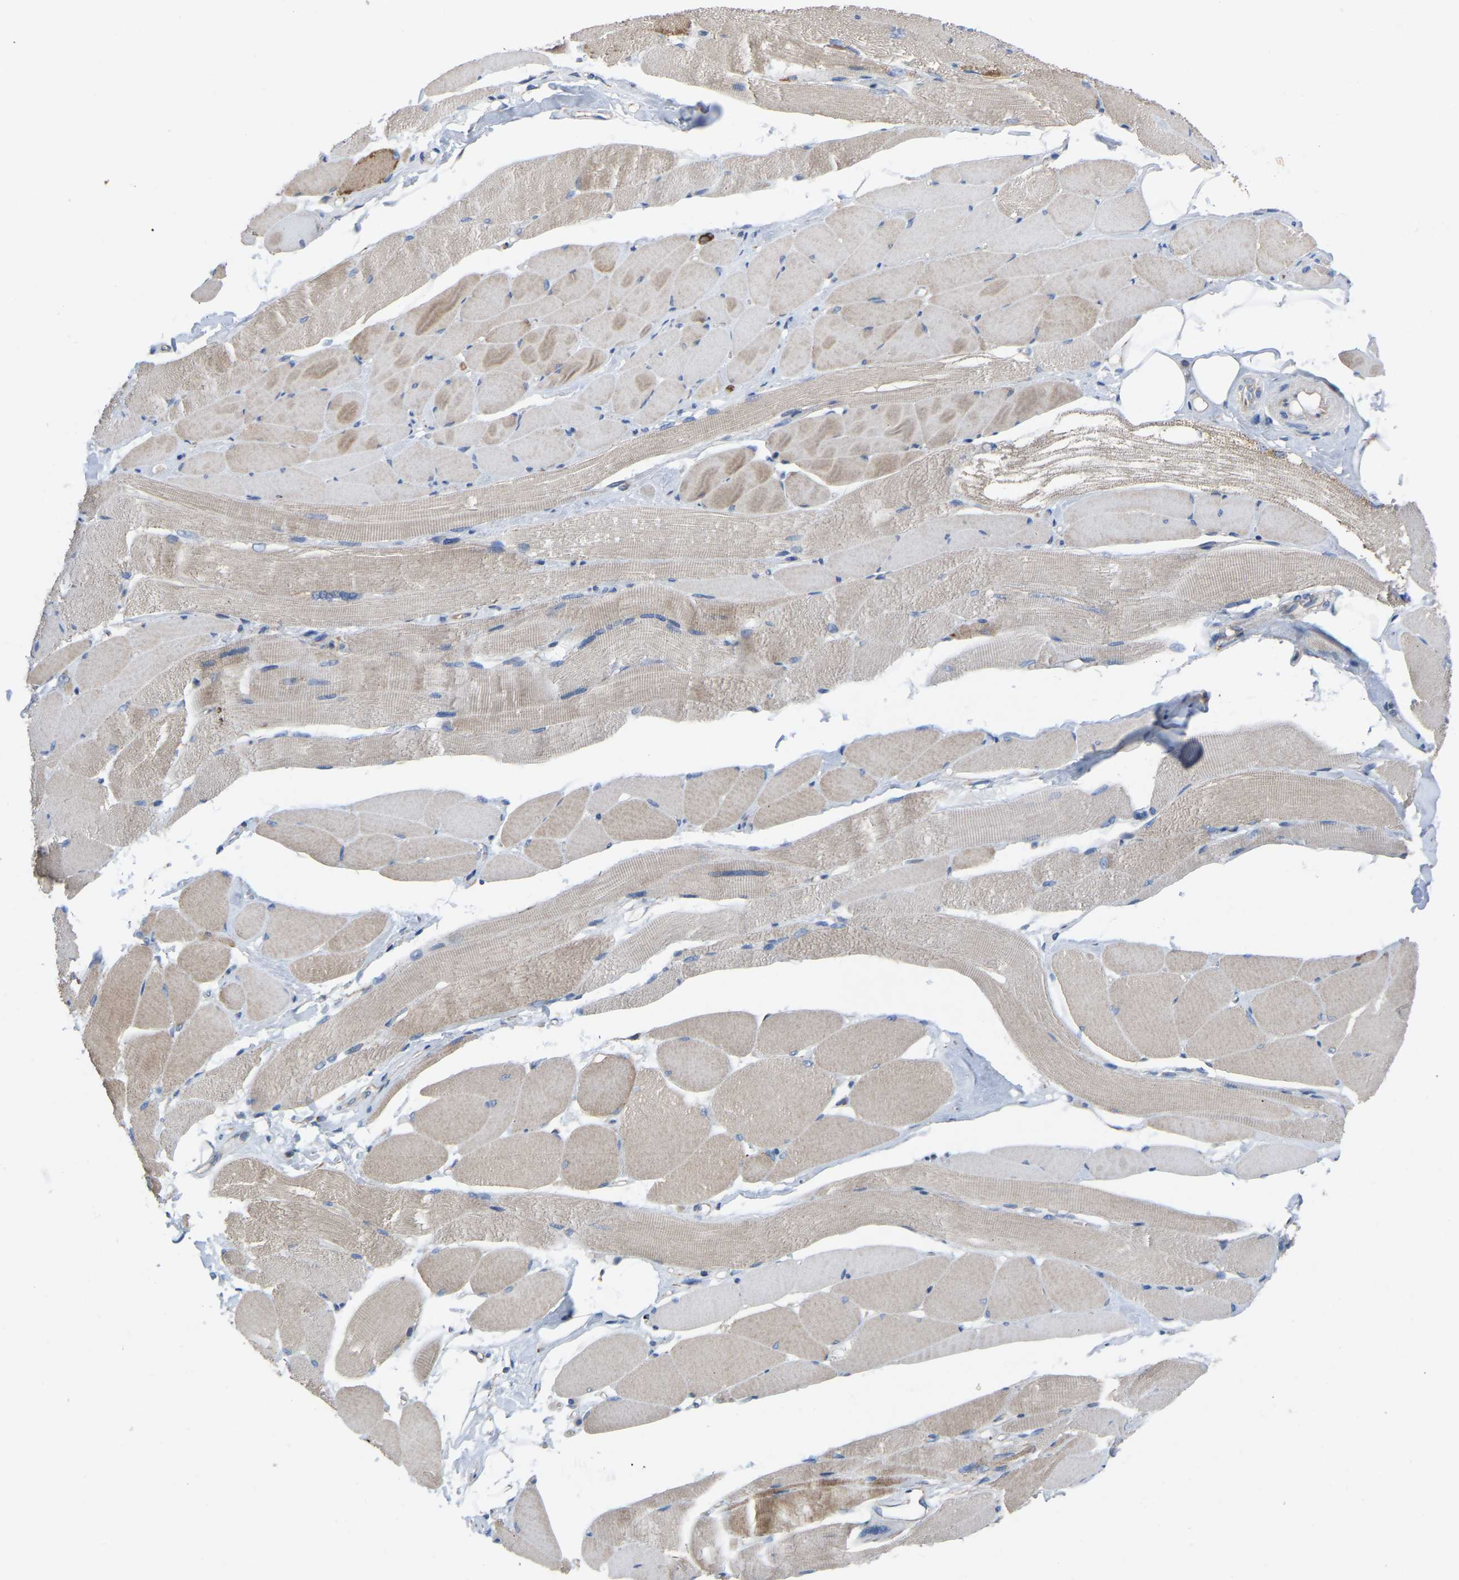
{"staining": {"intensity": "weak", "quantity": ">75%", "location": "cytoplasmic/membranous"}, "tissue": "skeletal muscle", "cell_type": "Myocytes", "image_type": "normal", "snomed": [{"axis": "morphology", "description": "Normal tissue, NOS"}, {"axis": "topography", "description": "Skeletal muscle"}, {"axis": "topography", "description": "Peripheral nerve tissue"}], "caption": "Protein staining of unremarkable skeletal muscle shows weak cytoplasmic/membranous expression in approximately >75% of myocytes.", "gene": "BCL10", "patient": {"sex": "female", "age": 84}}